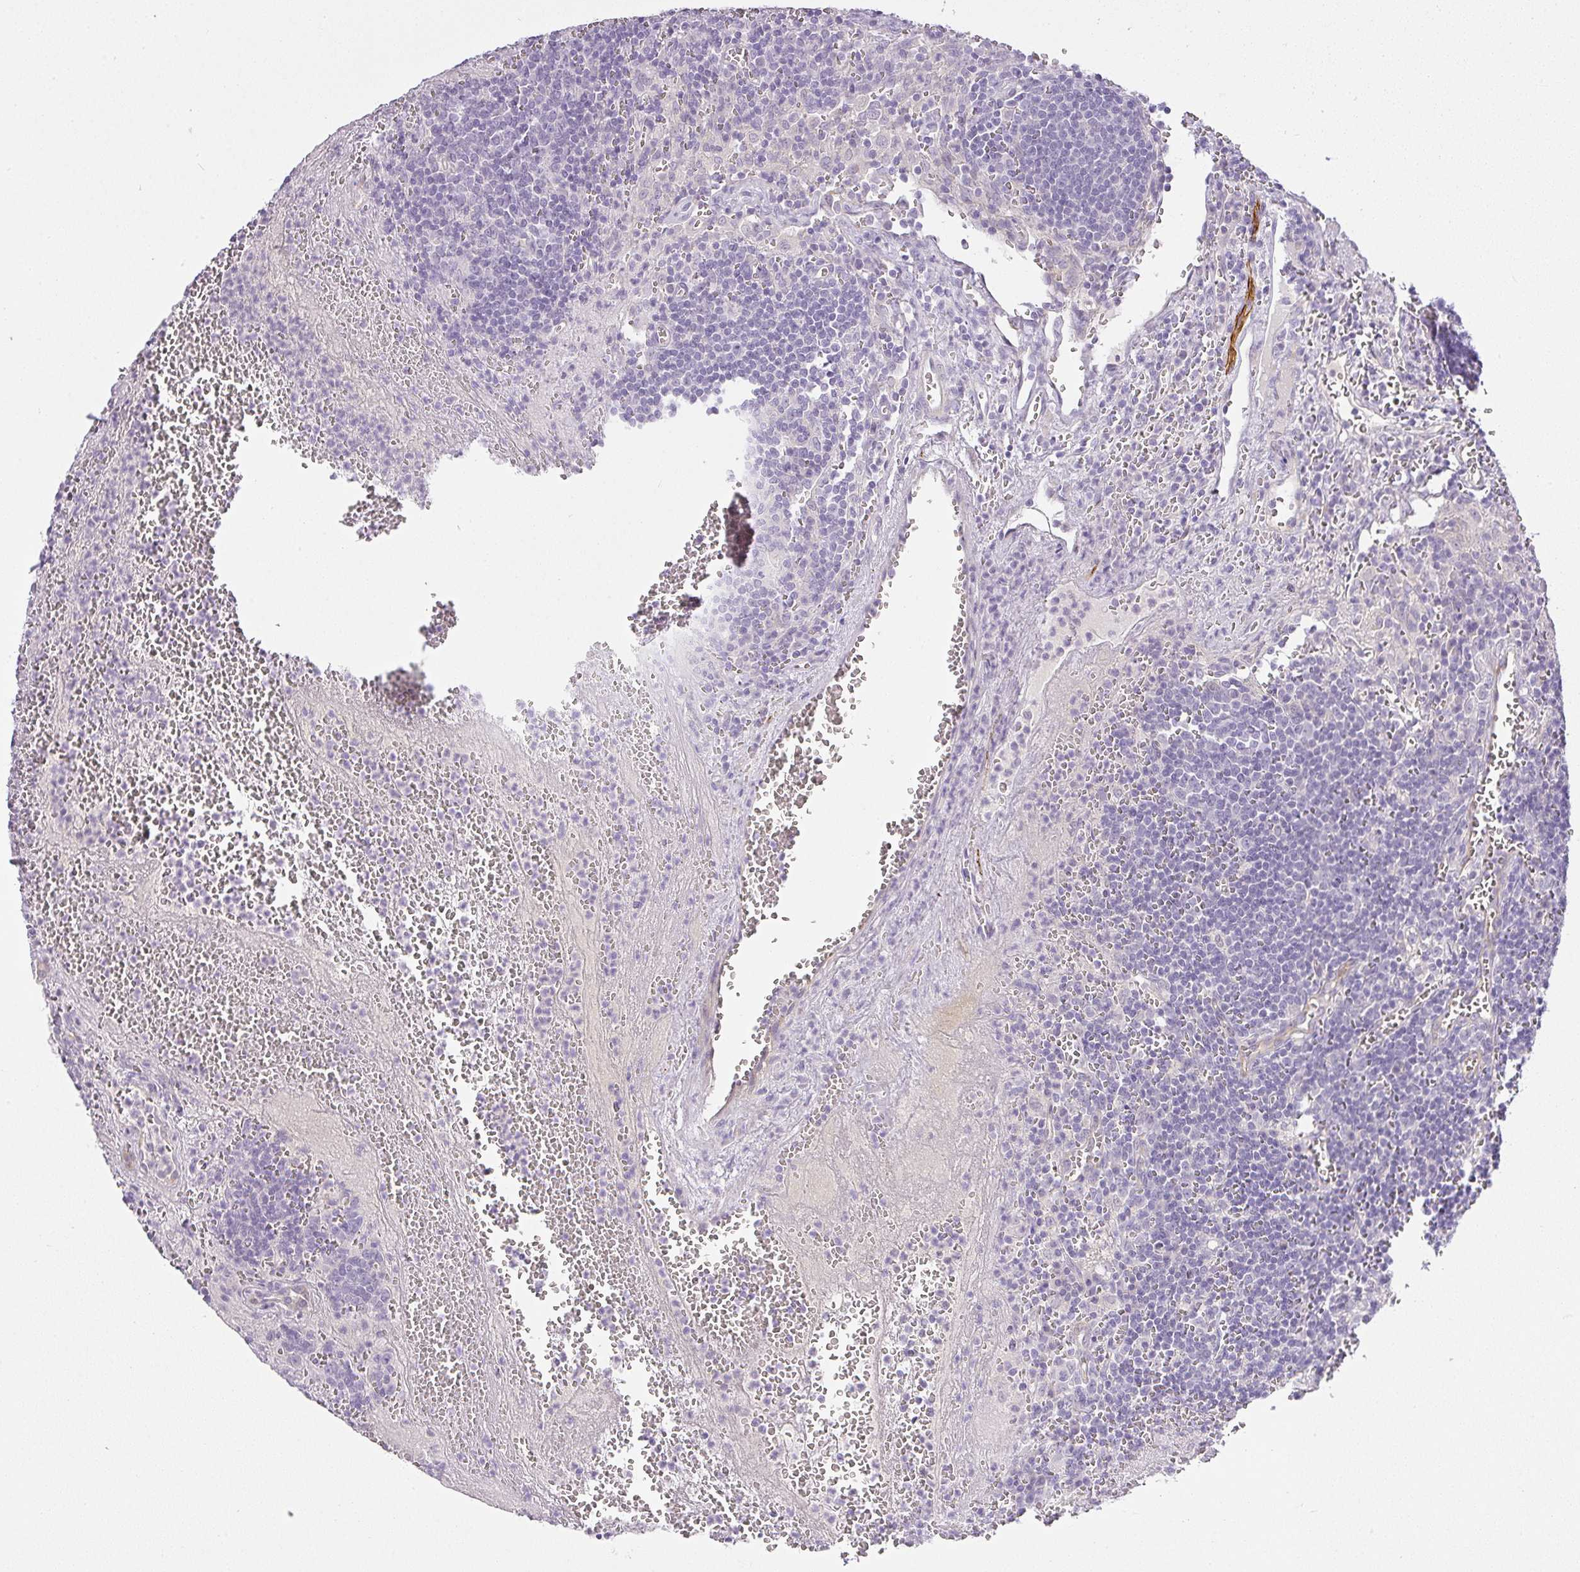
{"staining": {"intensity": "negative", "quantity": "none", "location": "none"}, "tissue": "lymph node", "cell_type": "Germinal center cells", "image_type": "normal", "snomed": [{"axis": "morphology", "description": "Normal tissue, NOS"}, {"axis": "topography", "description": "Lymph node"}], "caption": "Immunohistochemistry (IHC) image of benign lymph node: lymph node stained with DAB reveals no significant protein staining in germinal center cells.", "gene": "RAX2", "patient": {"sex": "male", "age": 50}}